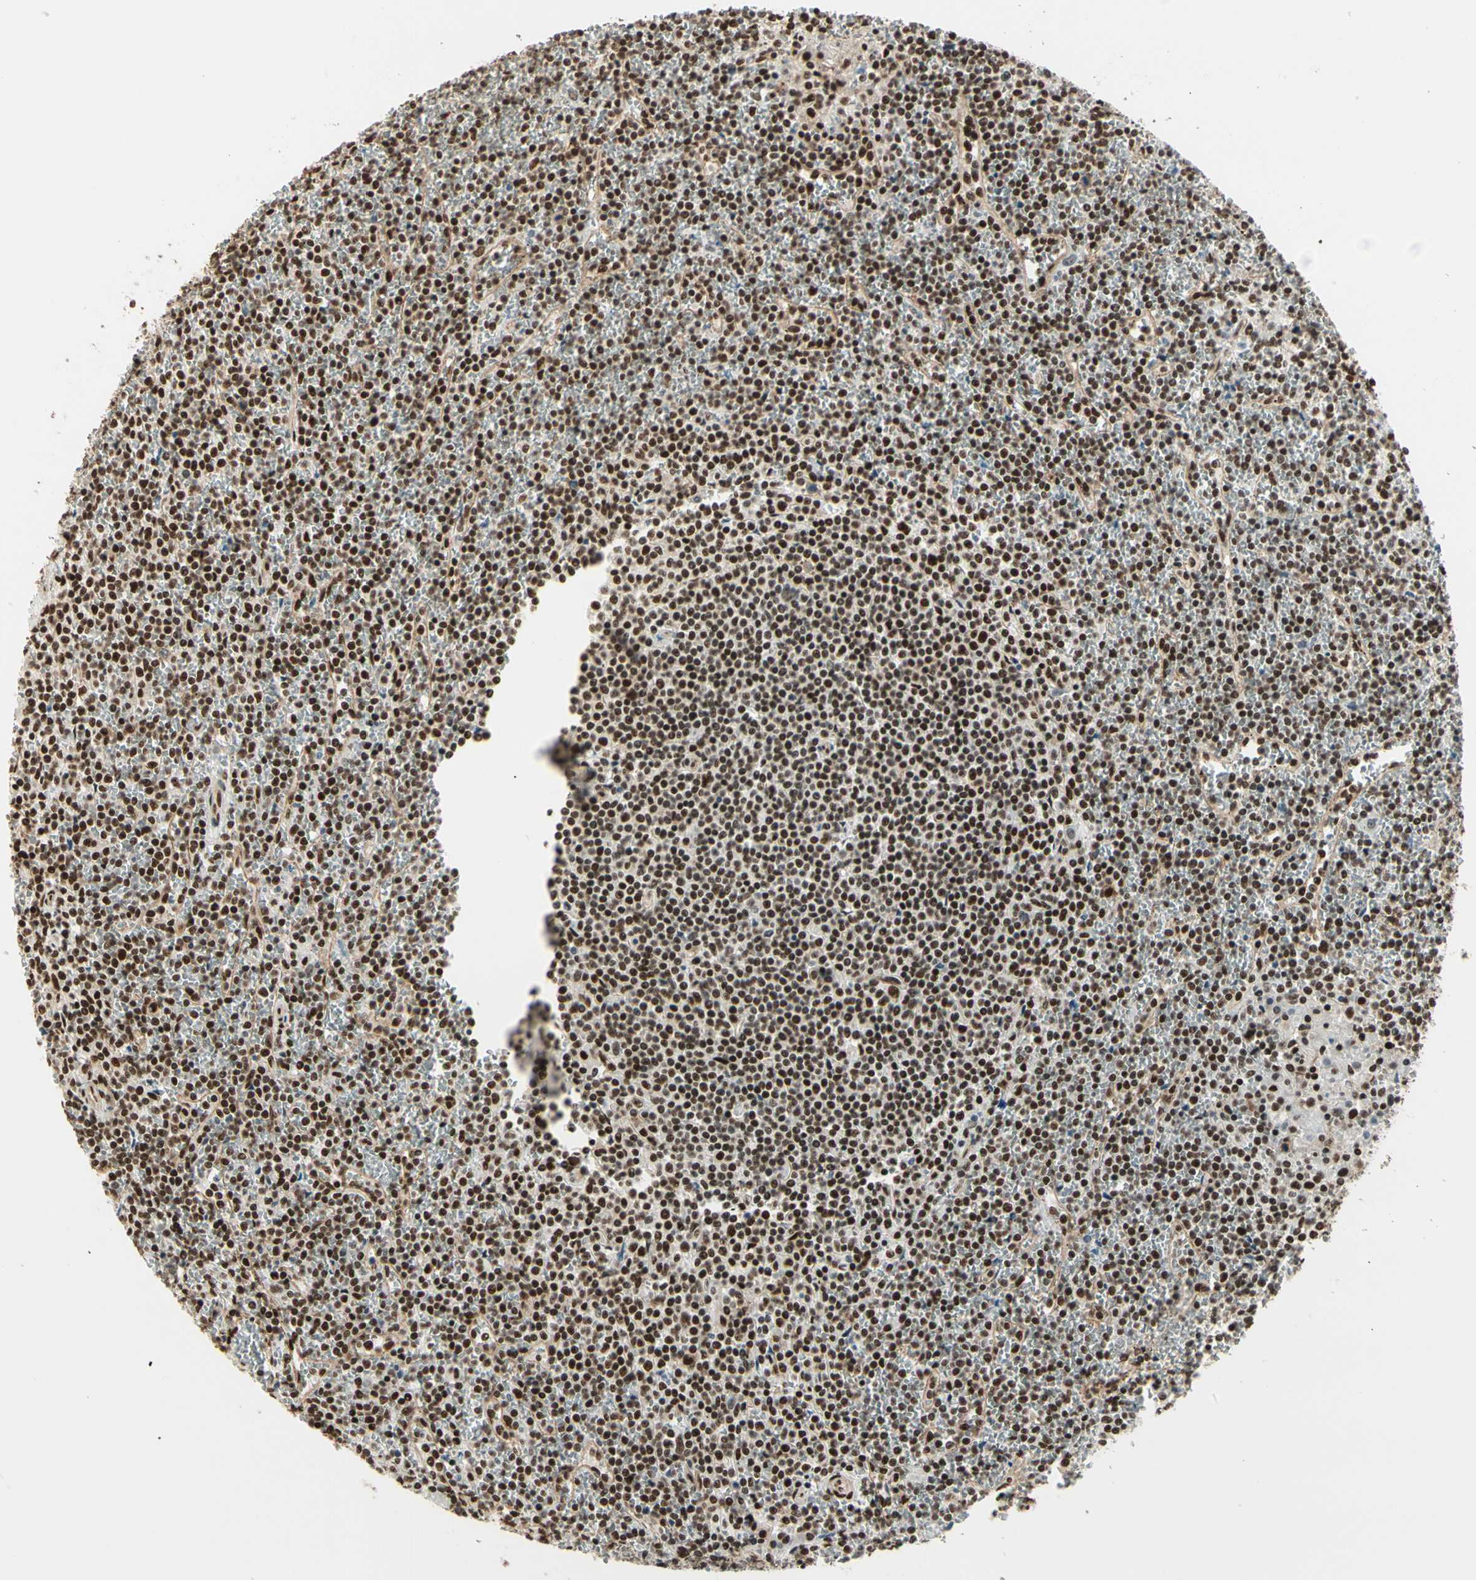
{"staining": {"intensity": "strong", "quantity": ">75%", "location": "nuclear"}, "tissue": "lymphoma", "cell_type": "Tumor cells", "image_type": "cancer", "snomed": [{"axis": "morphology", "description": "Malignant lymphoma, non-Hodgkin's type, Low grade"}, {"axis": "topography", "description": "Spleen"}], "caption": "Immunohistochemical staining of lymphoma demonstrates strong nuclear protein staining in approximately >75% of tumor cells.", "gene": "HEXIM1", "patient": {"sex": "female", "age": 19}}